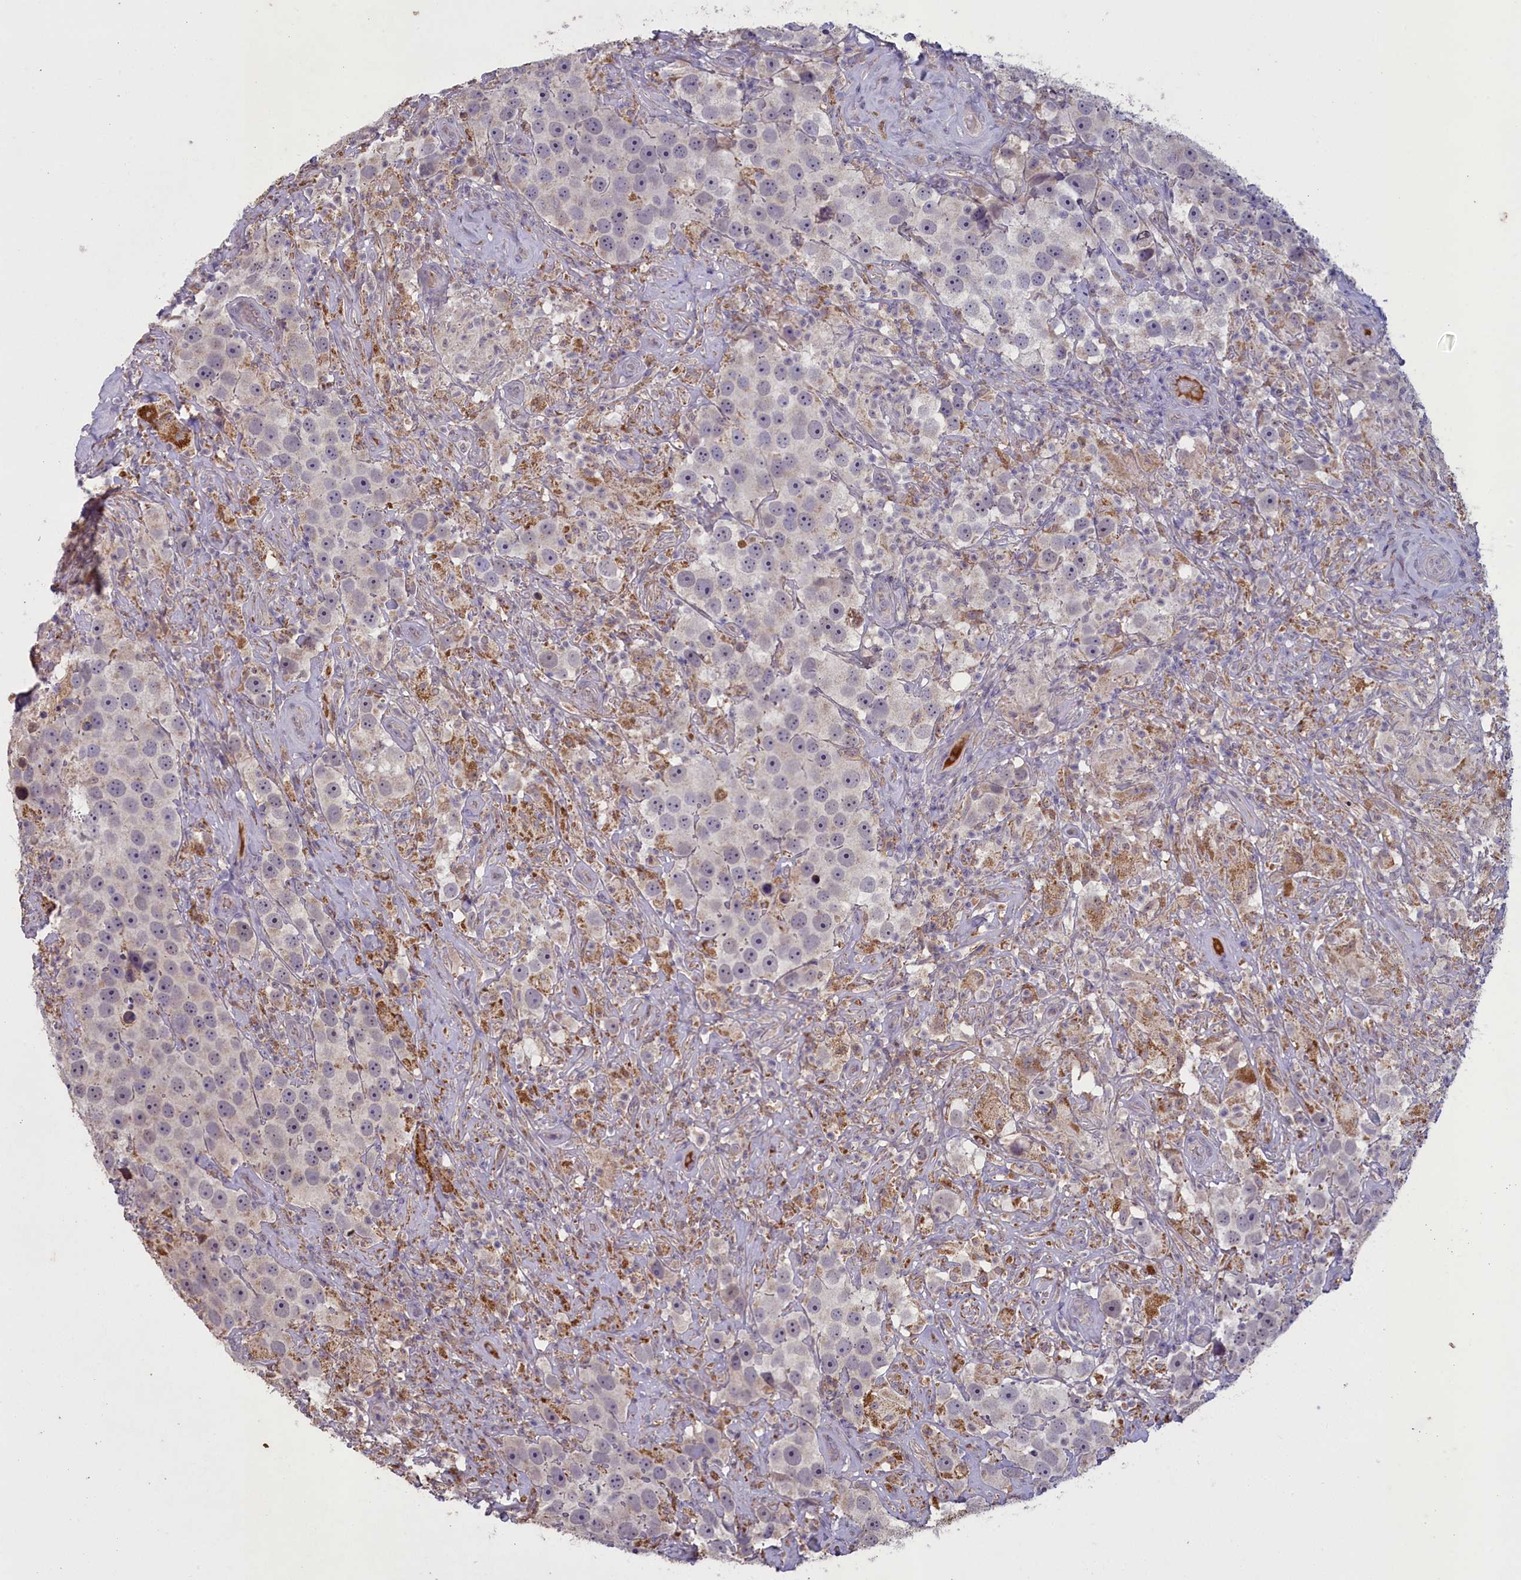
{"staining": {"intensity": "negative", "quantity": "none", "location": "none"}, "tissue": "testis cancer", "cell_type": "Tumor cells", "image_type": "cancer", "snomed": [{"axis": "morphology", "description": "Seminoma, NOS"}, {"axis": "topography", "description": "Testis"}], "caption": "Human testis seminoma stained for a protein using immunohistochemistry reveals no positivity in tumor cells.", "gene": "ATF7IP2", "patient": {"sex": "male", "age": 49}}